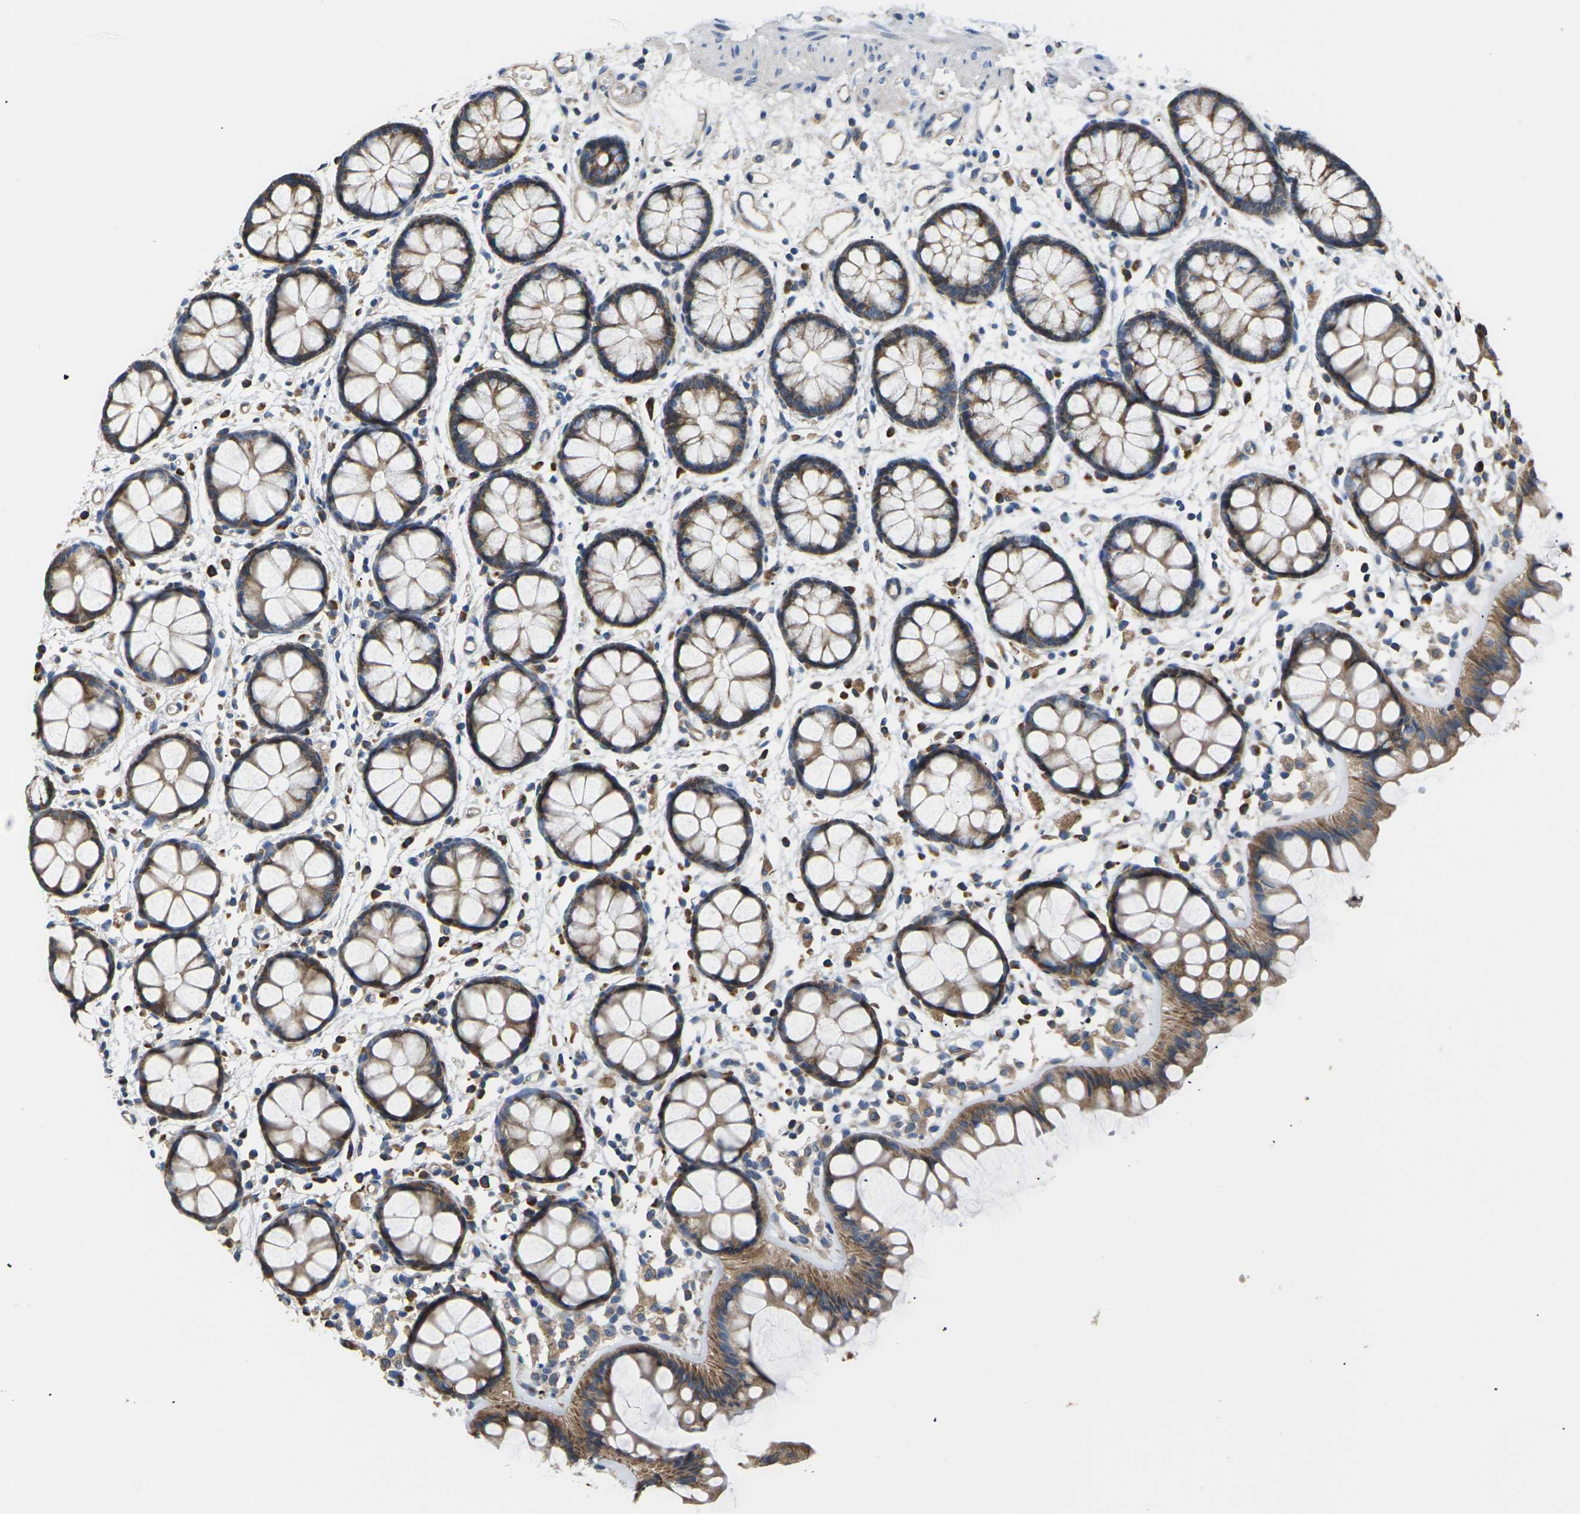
{"staining": {"intensity": "moderate", "quantity": ">75%", "location": "cytoplasmic/membranous"}, "tissue": "rectum", "cell_type": "Glandular cells", "image_type": "normal", "snomed": [{"axis": "morphology", "description": "Normal tissue, NOS"}, {"axis": "topography", "description": "Rectum"}], "caption": "Protein analysis of benign rectum exhibits moderate cytoplasmic/membranous positivity in about >75% of glandular cells.", "gene": "KLHDC8B", "patient": {"sex": "female", "age": 66}}